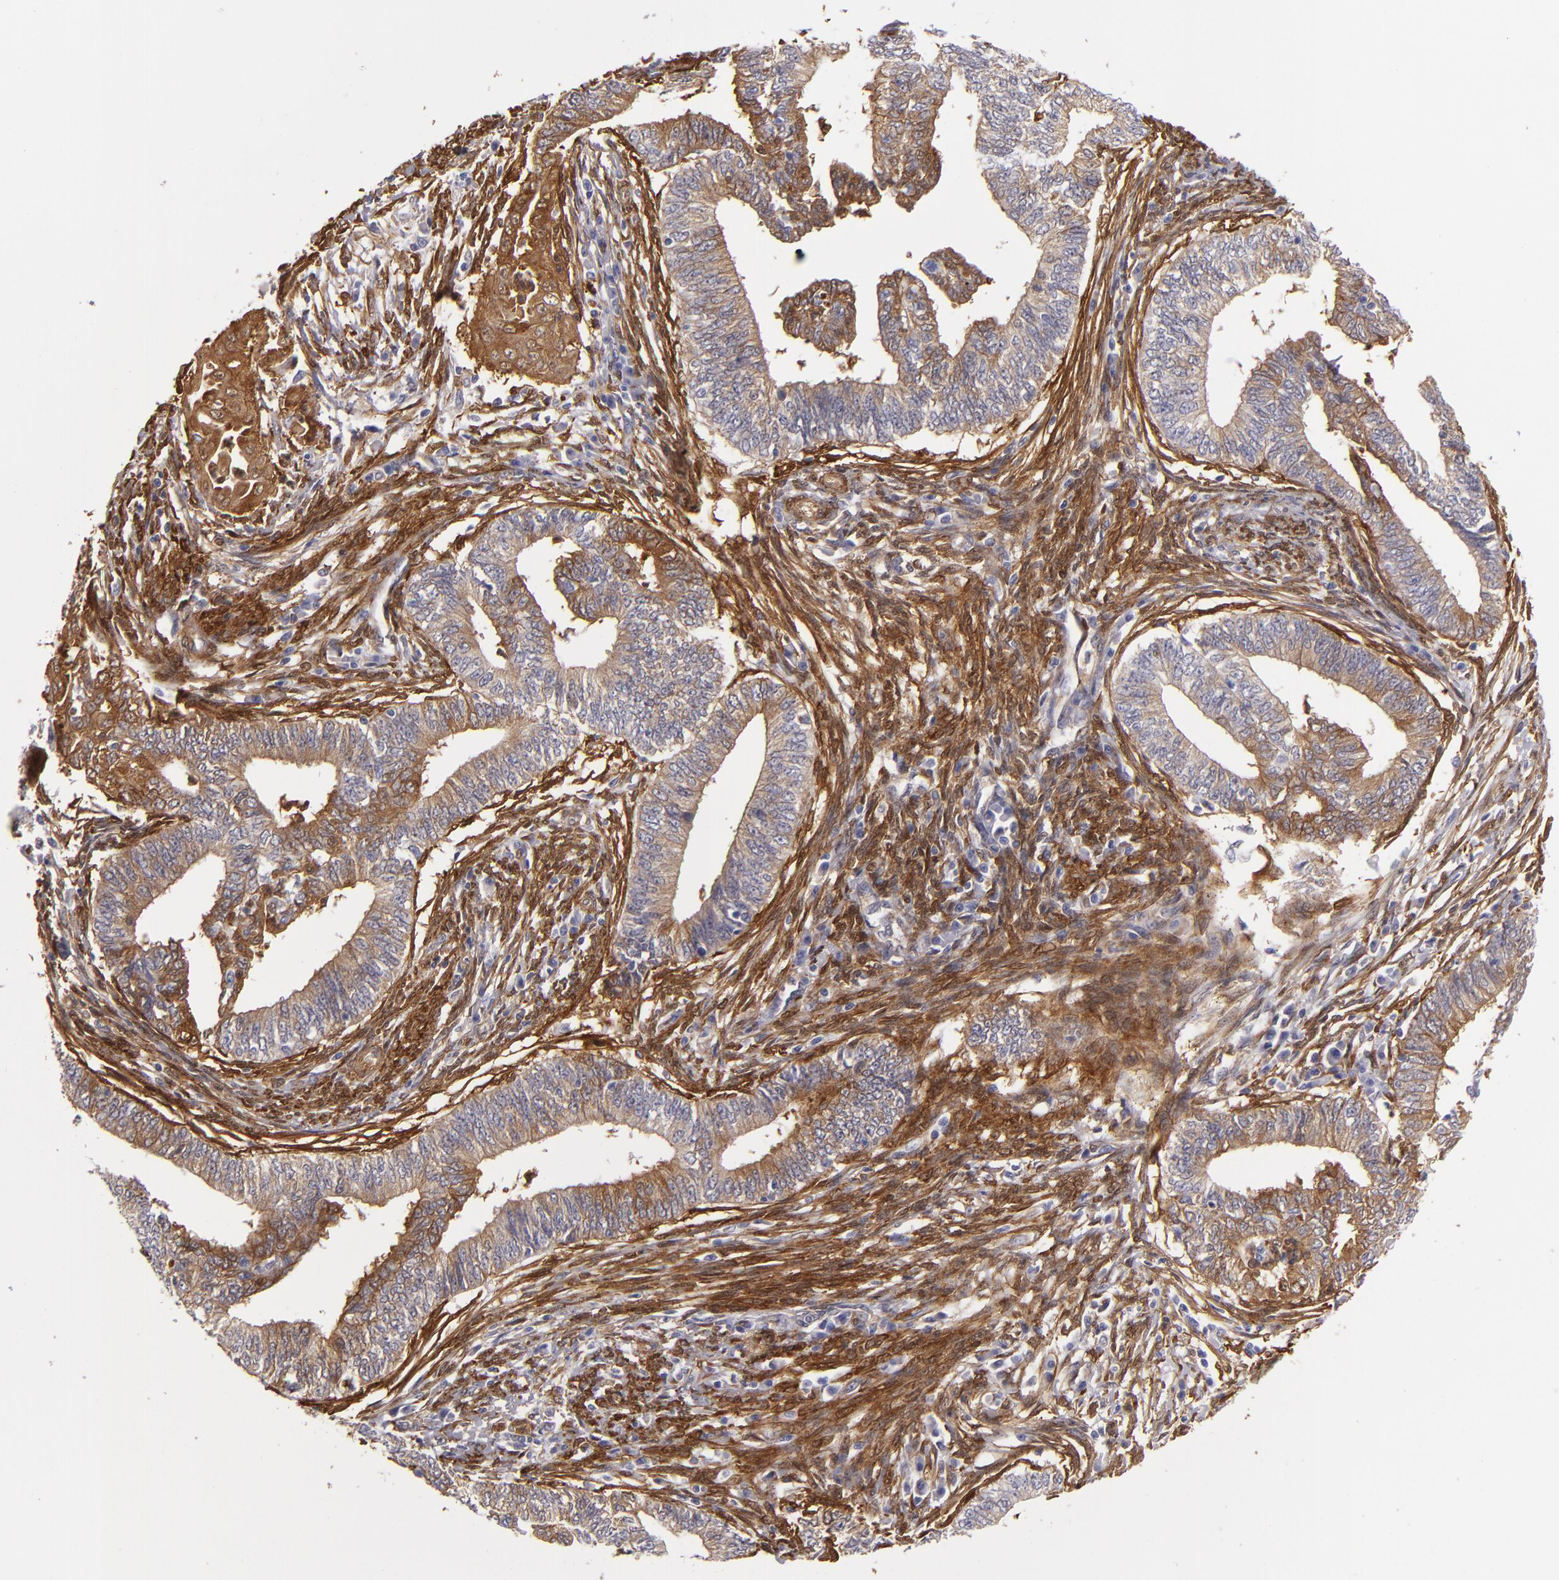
{"staining": {"intensity": "weak", "quantity": ">75%", "location": "cytoplasmic/membranous"}, "tissue": "endometrial cancer", "cell_type": "Tumor cells", "image_type": "cancer", "snomed": [{"axis": "morphology", "description": "Adenocarcinoma, NOS"}, {"axis": "topography", "description": "Endometrium"}], "caption": "This micrograph demonstrates IHC staining of endometrial adenocarcinoma, with low weak cytoplasmic/membranous staining in about >75% of tumor cells.", "gene": "VCL", "patient": {"sex": "female", "age": 66}}